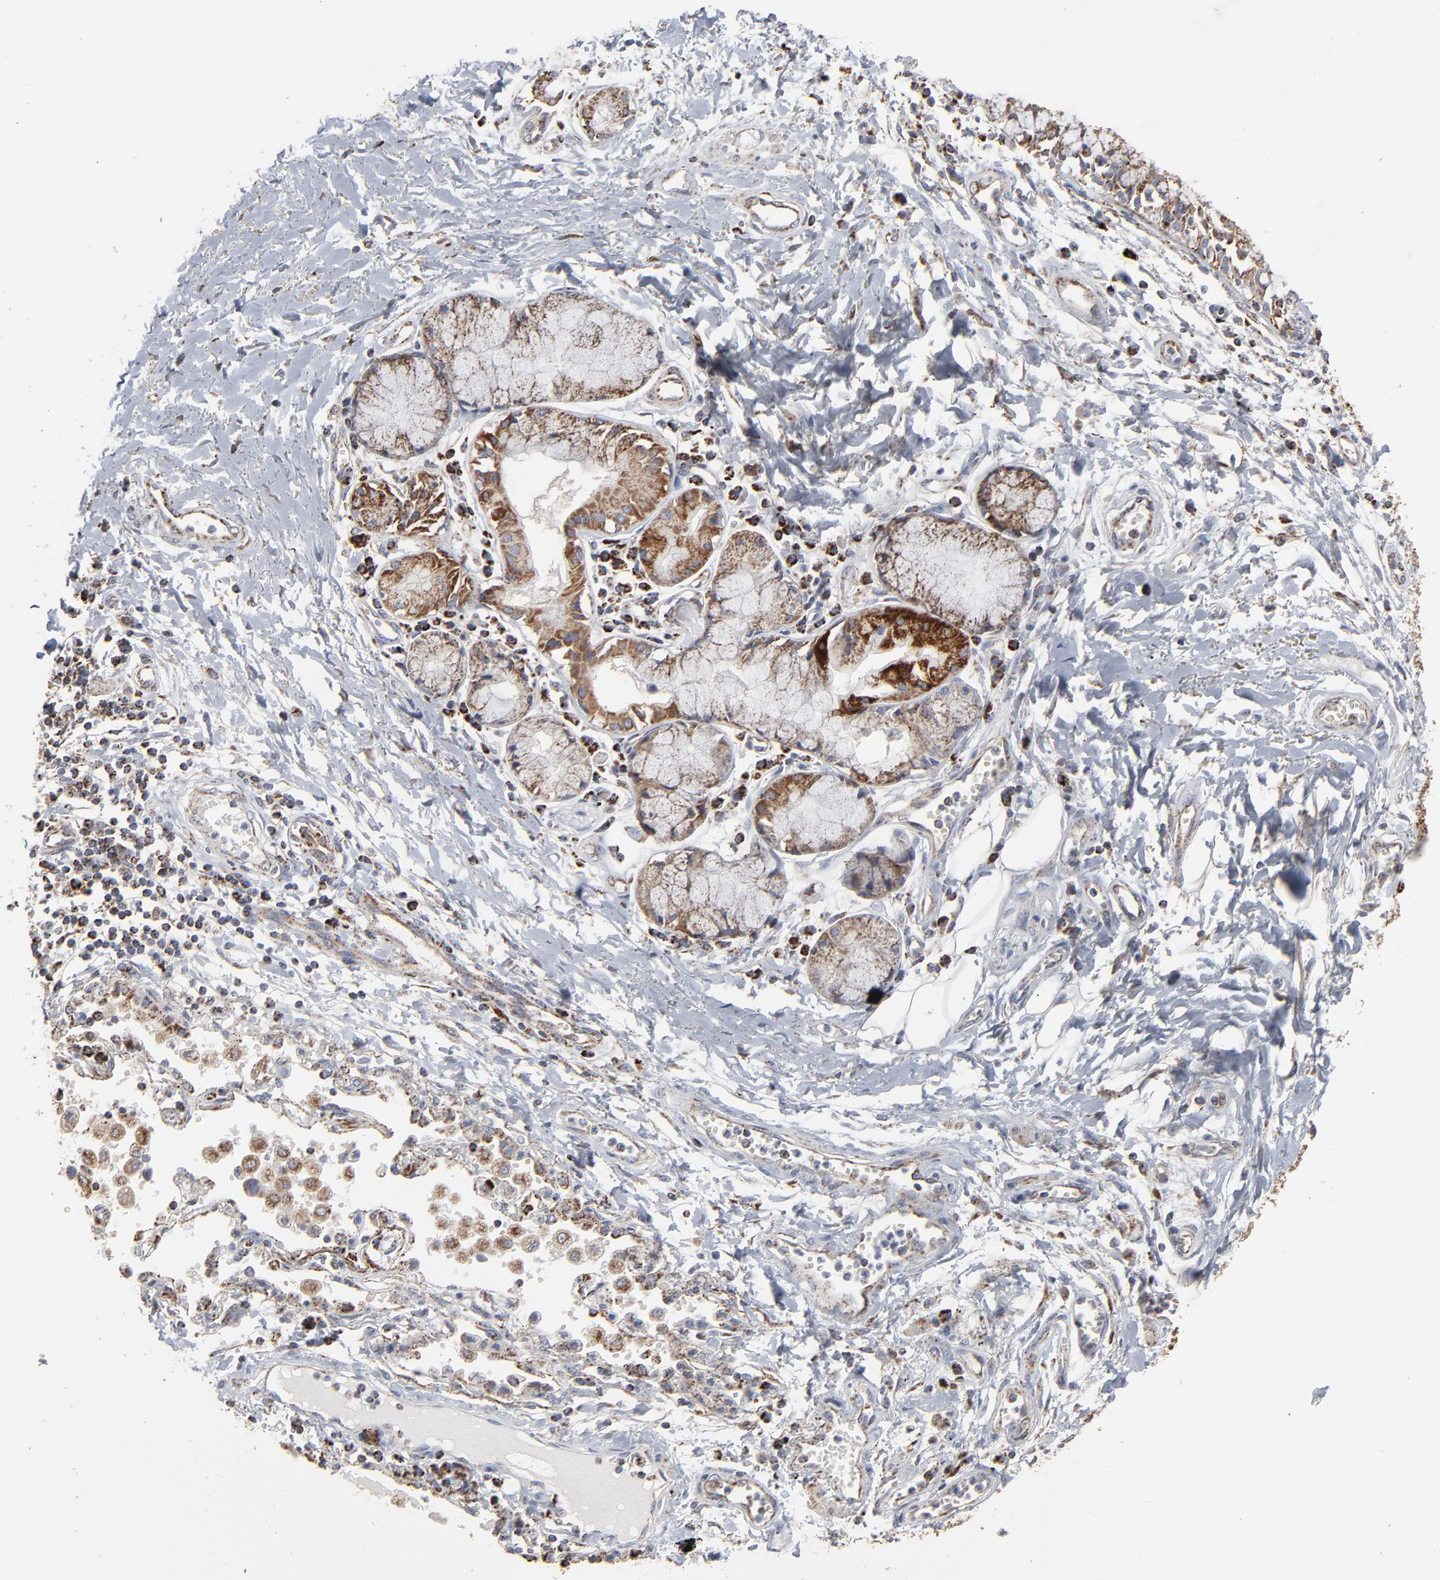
{"staining": {"intensity": "weak", "quantity": ">75%", "location": "cytoplasmic/membranous"}, "tissue": "adipose tissue", "cell_type": "Adipocytes", "image_type": "normal", "snomed": [{"axis": "morphology", "description": "Normal tissue, NOS"}, {"axis": "morphology", "description": "Adenocarcinoma, NOS"}, {"axis": "topography", "description": "Cartilage tissue"}, {"axis": "topography", "description": "Bronchus"}, {"axis": "topography", "description": "Lung"}], "caption": "Protein staining of normal adipose tissue exhibits weak cytoplasmic/membranous positivity in approximately >75% of adipocytes. (brown staining indicates protein expression, while blue staining denotes nuclei).", "gene": "UQCRC1", "patient": {"sex": "female", "age": 67}}